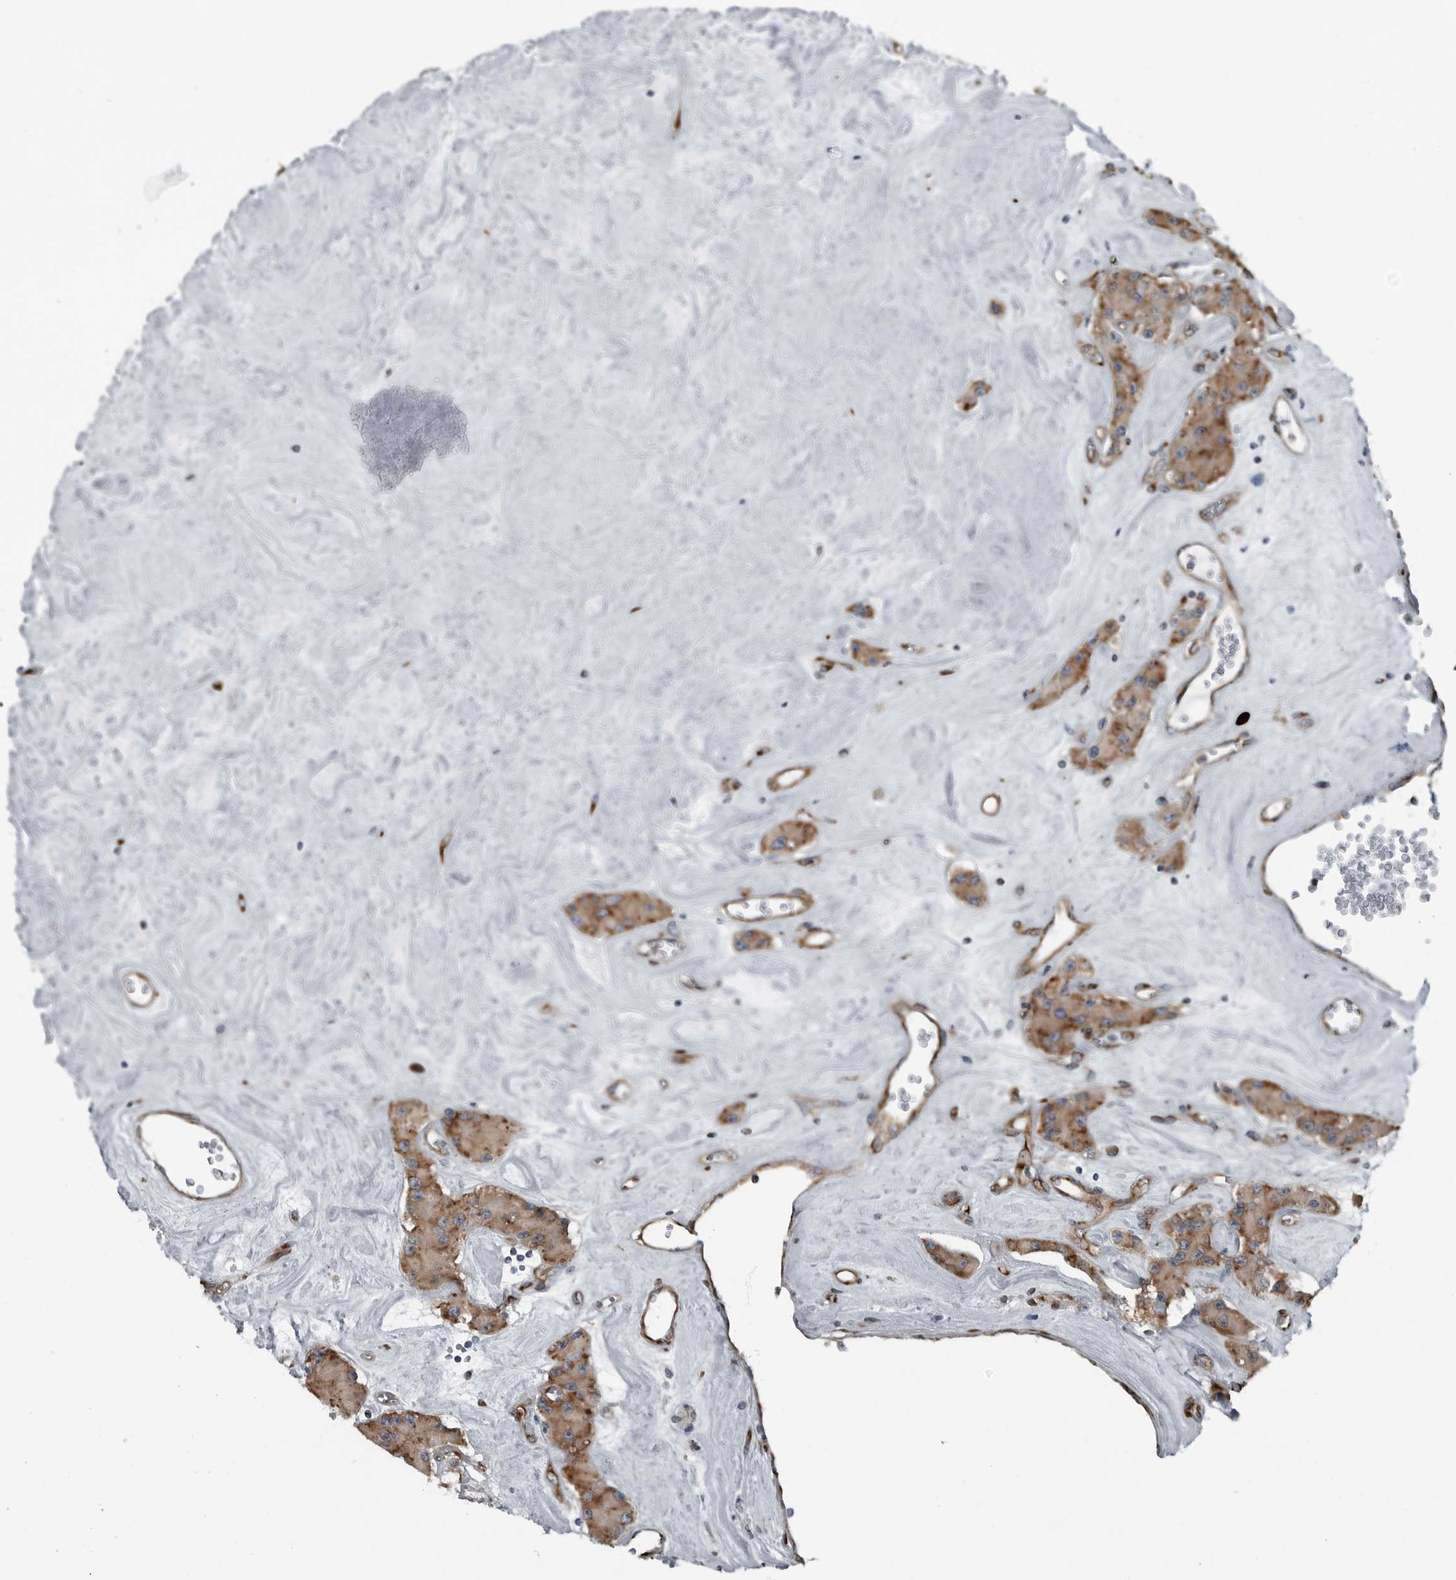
{"staining": {"intensity": "moderate", "quantity": ">75%", "location": "cytoplasmic/membranous"}, "tissue": "carcinoid", "cell_type": "Tumor cells", "image_type": "cancer", "snomed": [{"axis": "morphology", "description": "Carcinoid, malignant, NOS"}, {"axis": "topography", "description": "Pancreas"}], "caption": "The image reveals immunohistochemical staining of malignant carcinoid. There is moderate cytoplasmic/membranous positivity is appreciated in approximately >75% of tumor cells. (DAB (3,3'-diaminobenzidine) IHC with brightfield microscopy, high magnification).", "gene": "CEP85", "patient": {"sex": "male", "age": 41}}